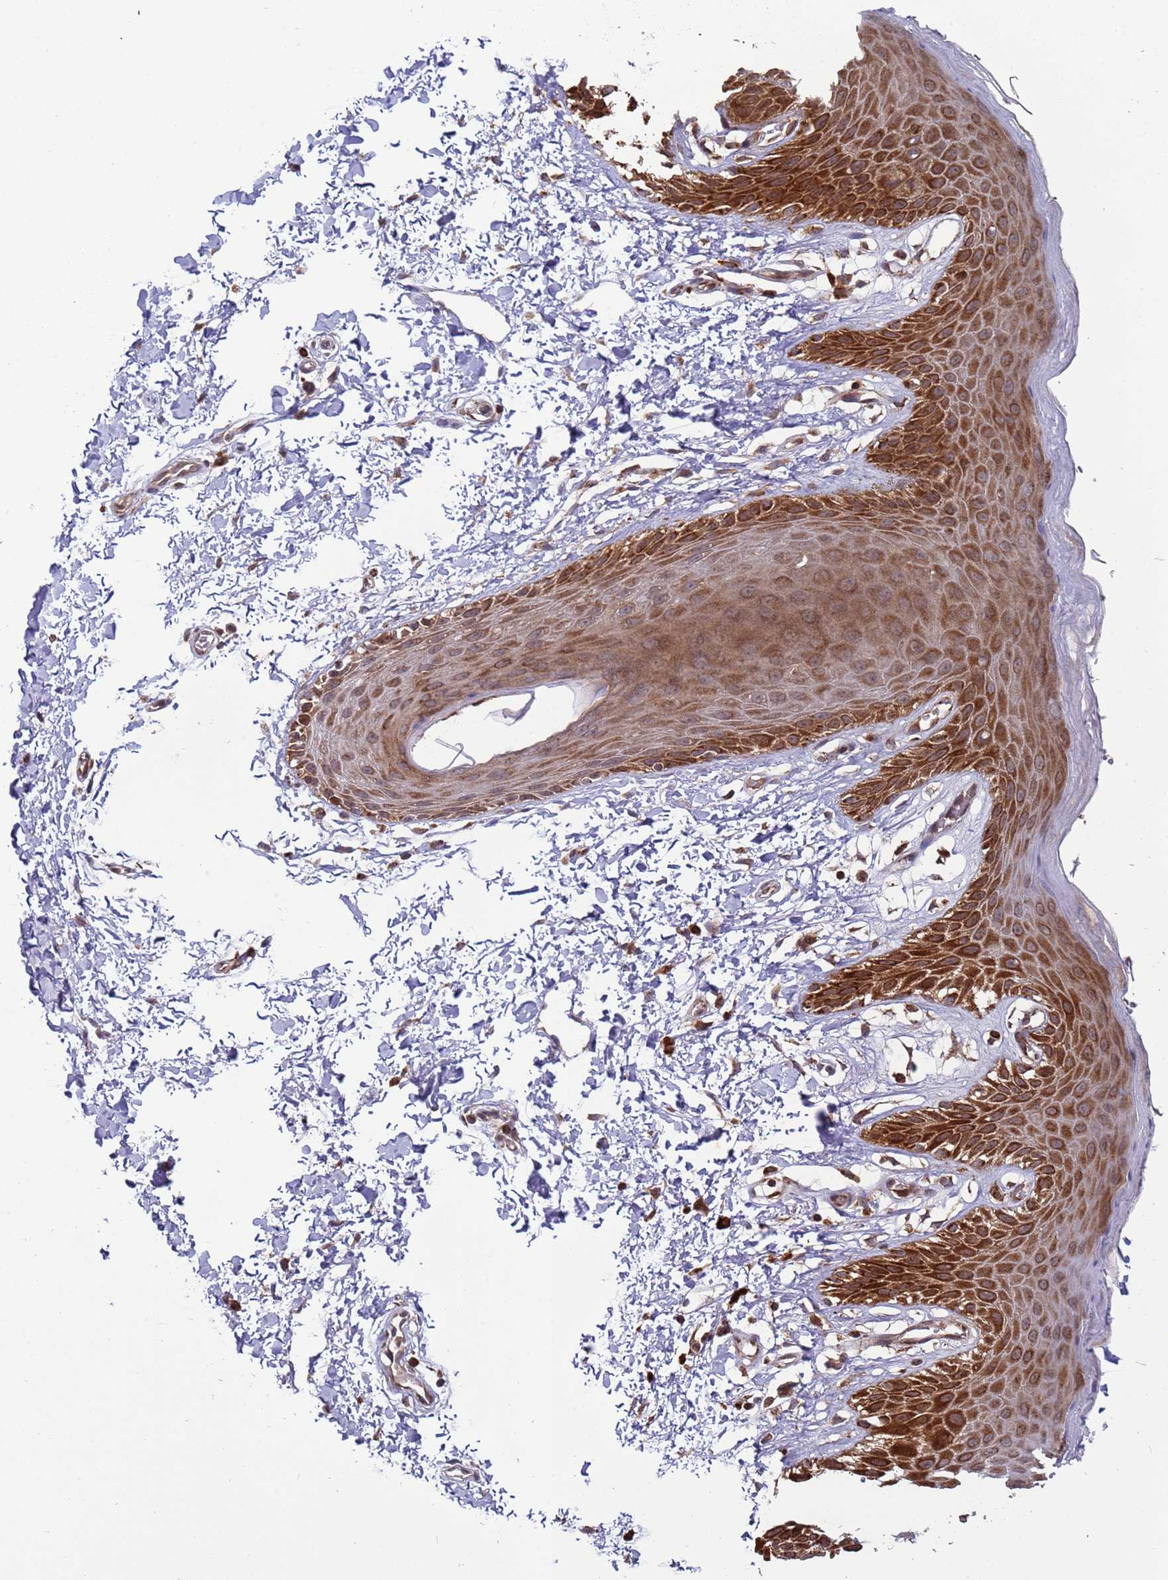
{"staining": {"intensity": "strong", "quantity": ">75%", "location": "cytoplasmic/membranous"}, "tissue": "skin", "cell_type": "Epidermal cells", "image_type": "normal", "snomed": [{"axis": "morphology", "description": "Normal tissue, NOS"}, {"axis": "topography", "description": "Anal"}], "caption": "DAB (3,3'-diaminobenzidine) immunohistochemical staining of normal human skin exhibits strong cytoplasmic/membranous protein expression in approximately >75% of epidermal cells.", "gene": "RCOR2", "patient": {"sex": "male", "age": 44}}